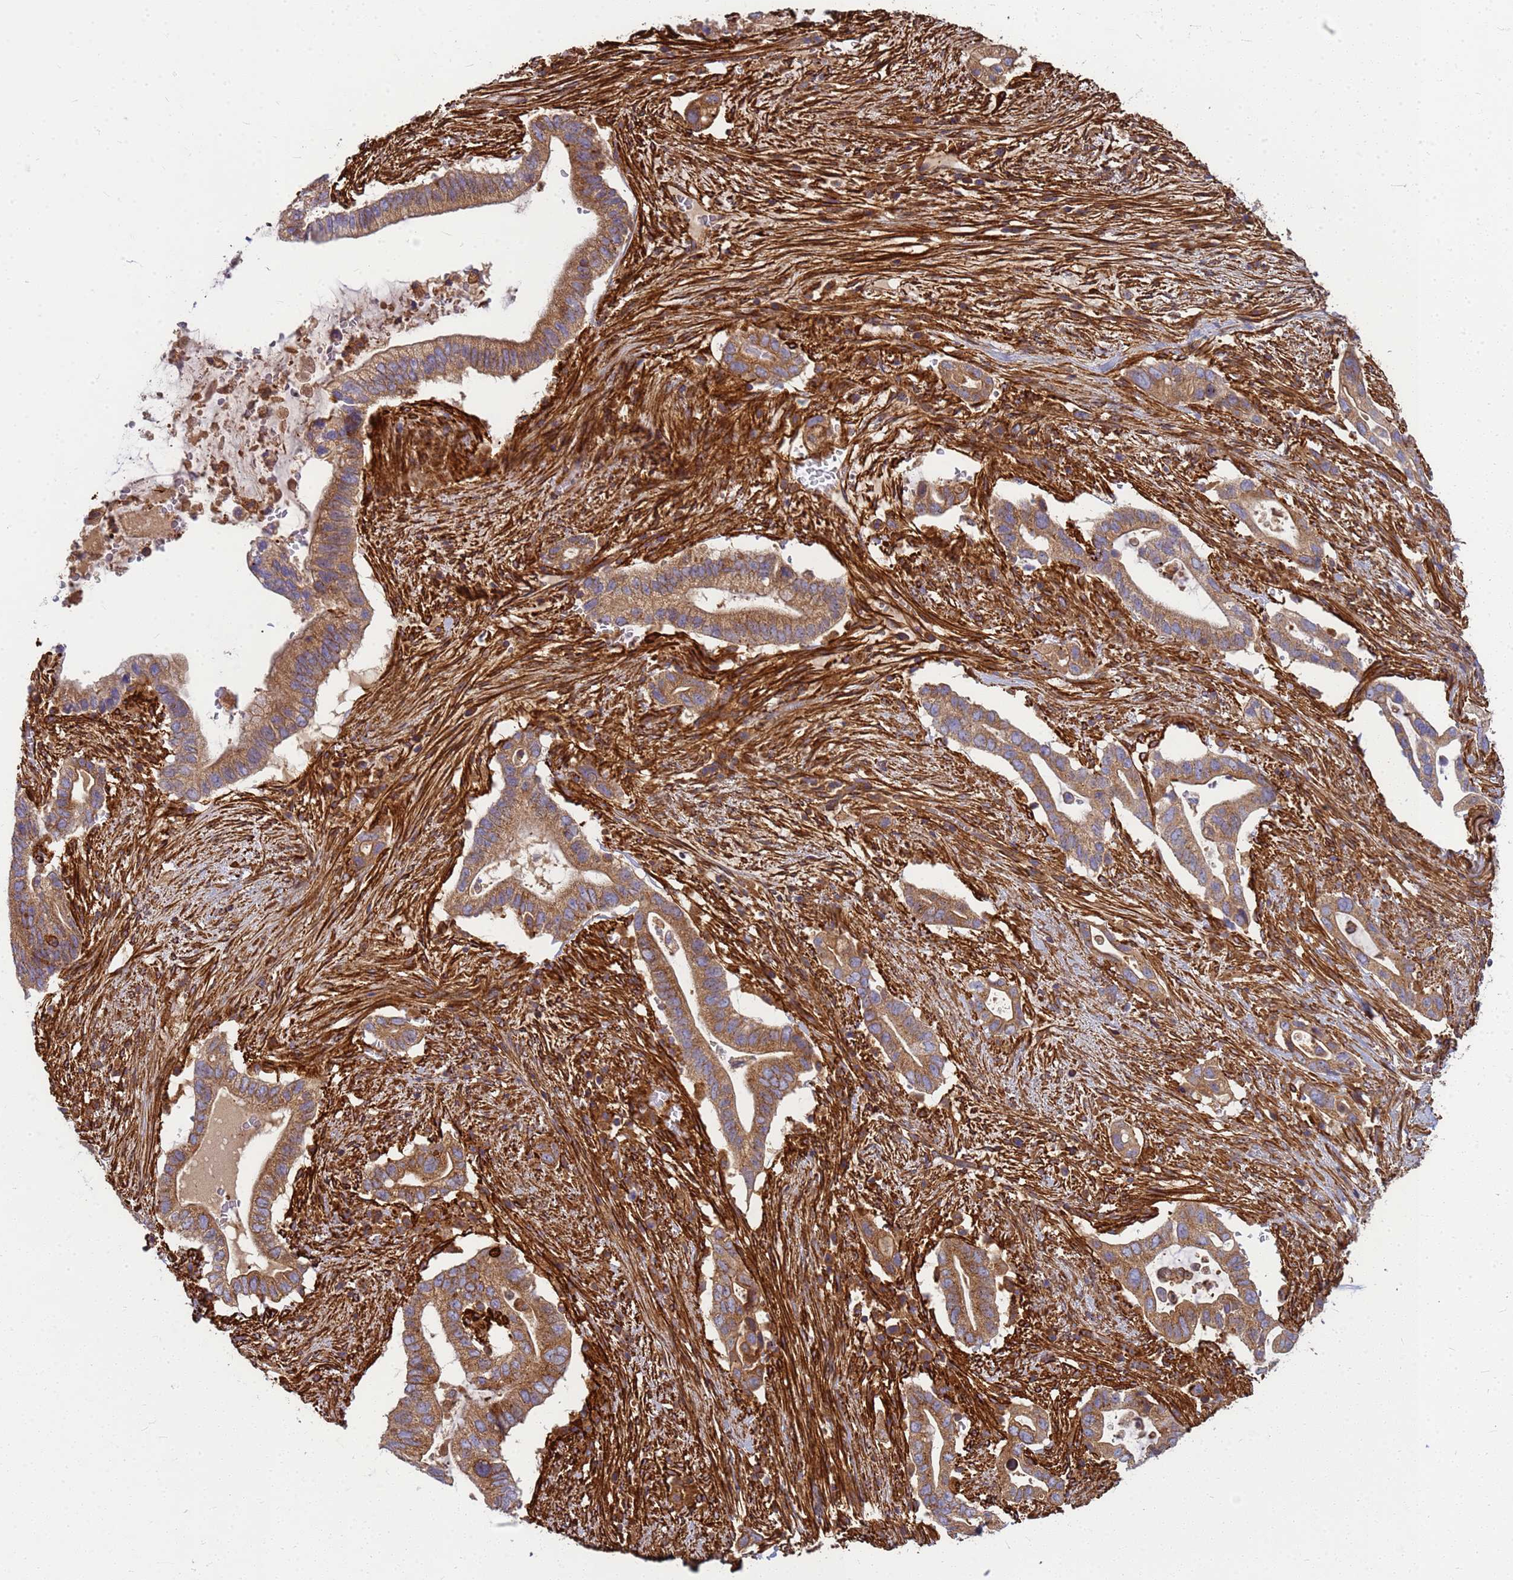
{"staining": {"intensity": "moderate", "quantity": ">75%", "location": "cytoplasmic/membranous"}, "tissue": "pancreatic cancer", "cell_type": "Tumor cells", "image_type": "cancer", "snomed": [{"axis": "morphology", "description": "Adenocarcinoma, NOS"}, {"axis": "topography", "description": "Pancreas"}], "caption": "An immunohistochemistry (IHC) image of neoplastic tissue is shown. Protein staining in brown highlights moderate cytoplasmic/membranous positivity in pancreatic adenocarcinoma within tumor cells.", "gene": "C2CD5", "patient": {"sex": "female", "age": 72}}